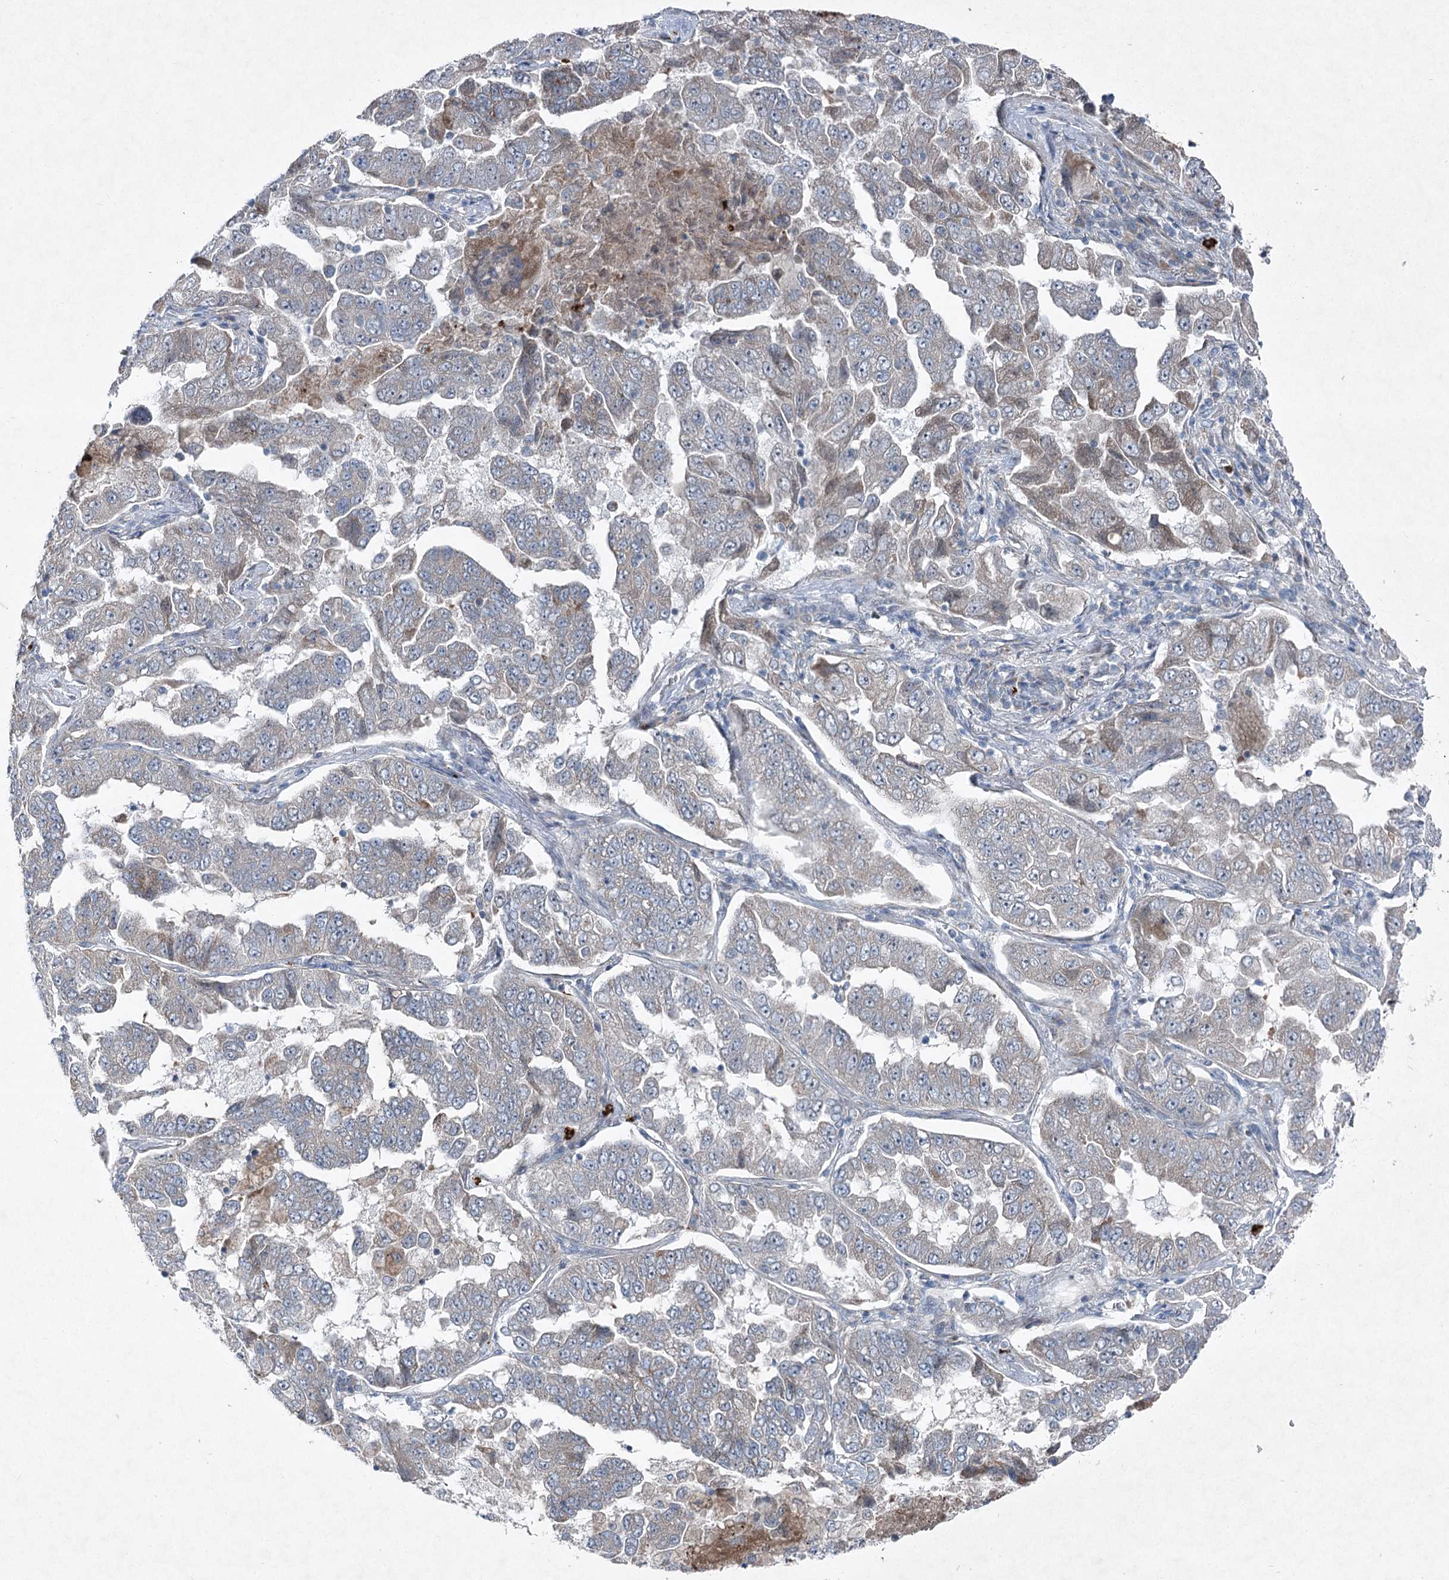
{"staining": {"intensity": "weak", "quantity": "25%-75%", "location": "cytoplasmic/membranous"}, "tissue": "lung cancer", "cell_type": "Tumor cells", "image_type": "cancer", "snomed": [{"axis": "morphology", "description": "Adenocarcinoma, NOS"}, {"axis": "topography", "description": "Lung"}], "caption": "Protein staining demonstrates weak cytoplasmic/membranous expression in approximately 25%-75% of tumor cells in adenocarcinoma (lung).", "gene": "PLA2G12A", "patient": {"sex": "female", "age": 51}}